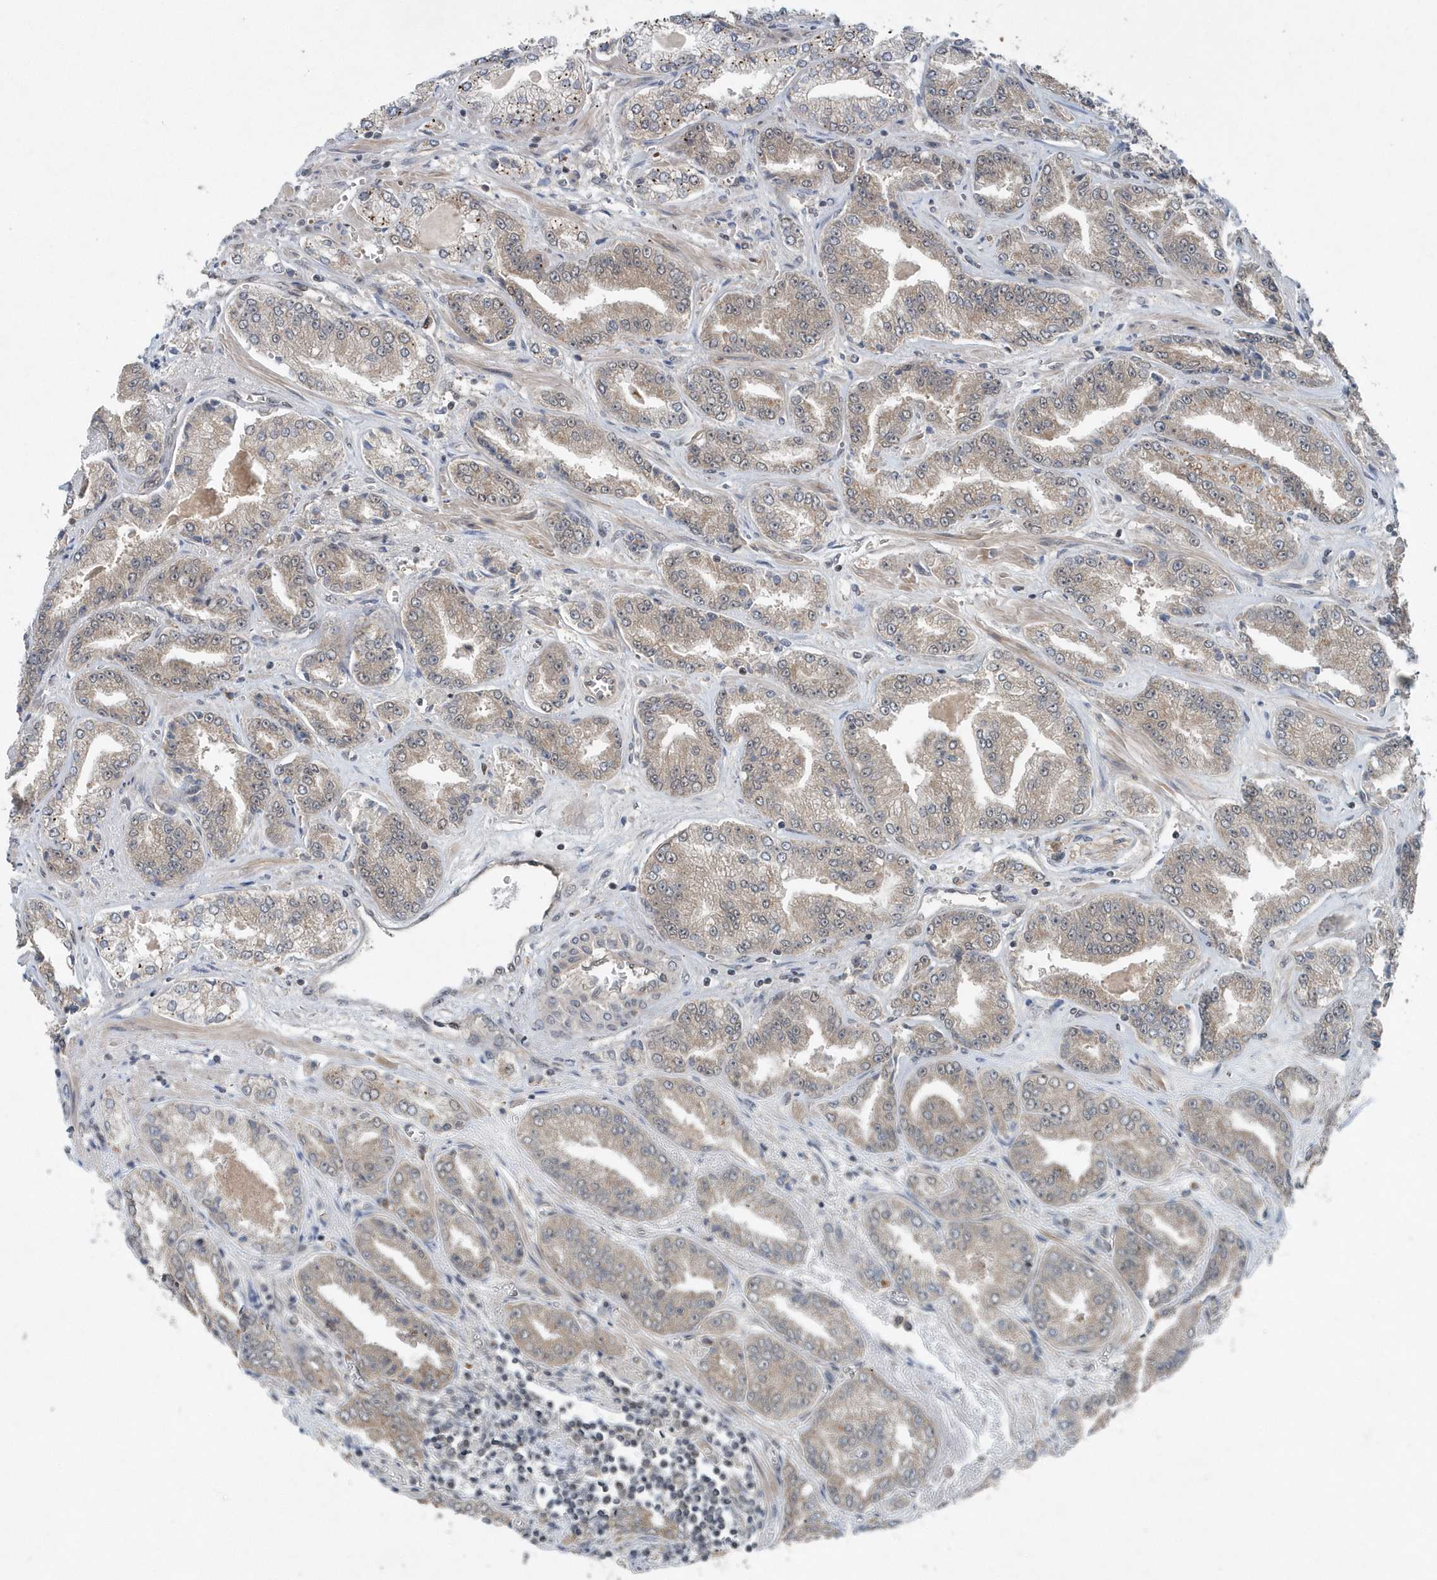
{"staining": {"intensity": "weak", "quantity": "<25%", "location": "cytoplasmic/membranous"}, "tissue": "prostate cancer", "cell_type": "Tumor cells", "image_type": "cancer", "snomed": [{"axis": "morphology", "description": "Adenocarcinoma, High grade"}, {"axis": "topography", "description": "Prostate"}], "caption": "The micrograph shows no staining of tumor cells in prostate cancer (adenocarcinoma (high-grade)).", "gene": "QTRT2", "patient": {"sex": "male", "age": 71}}